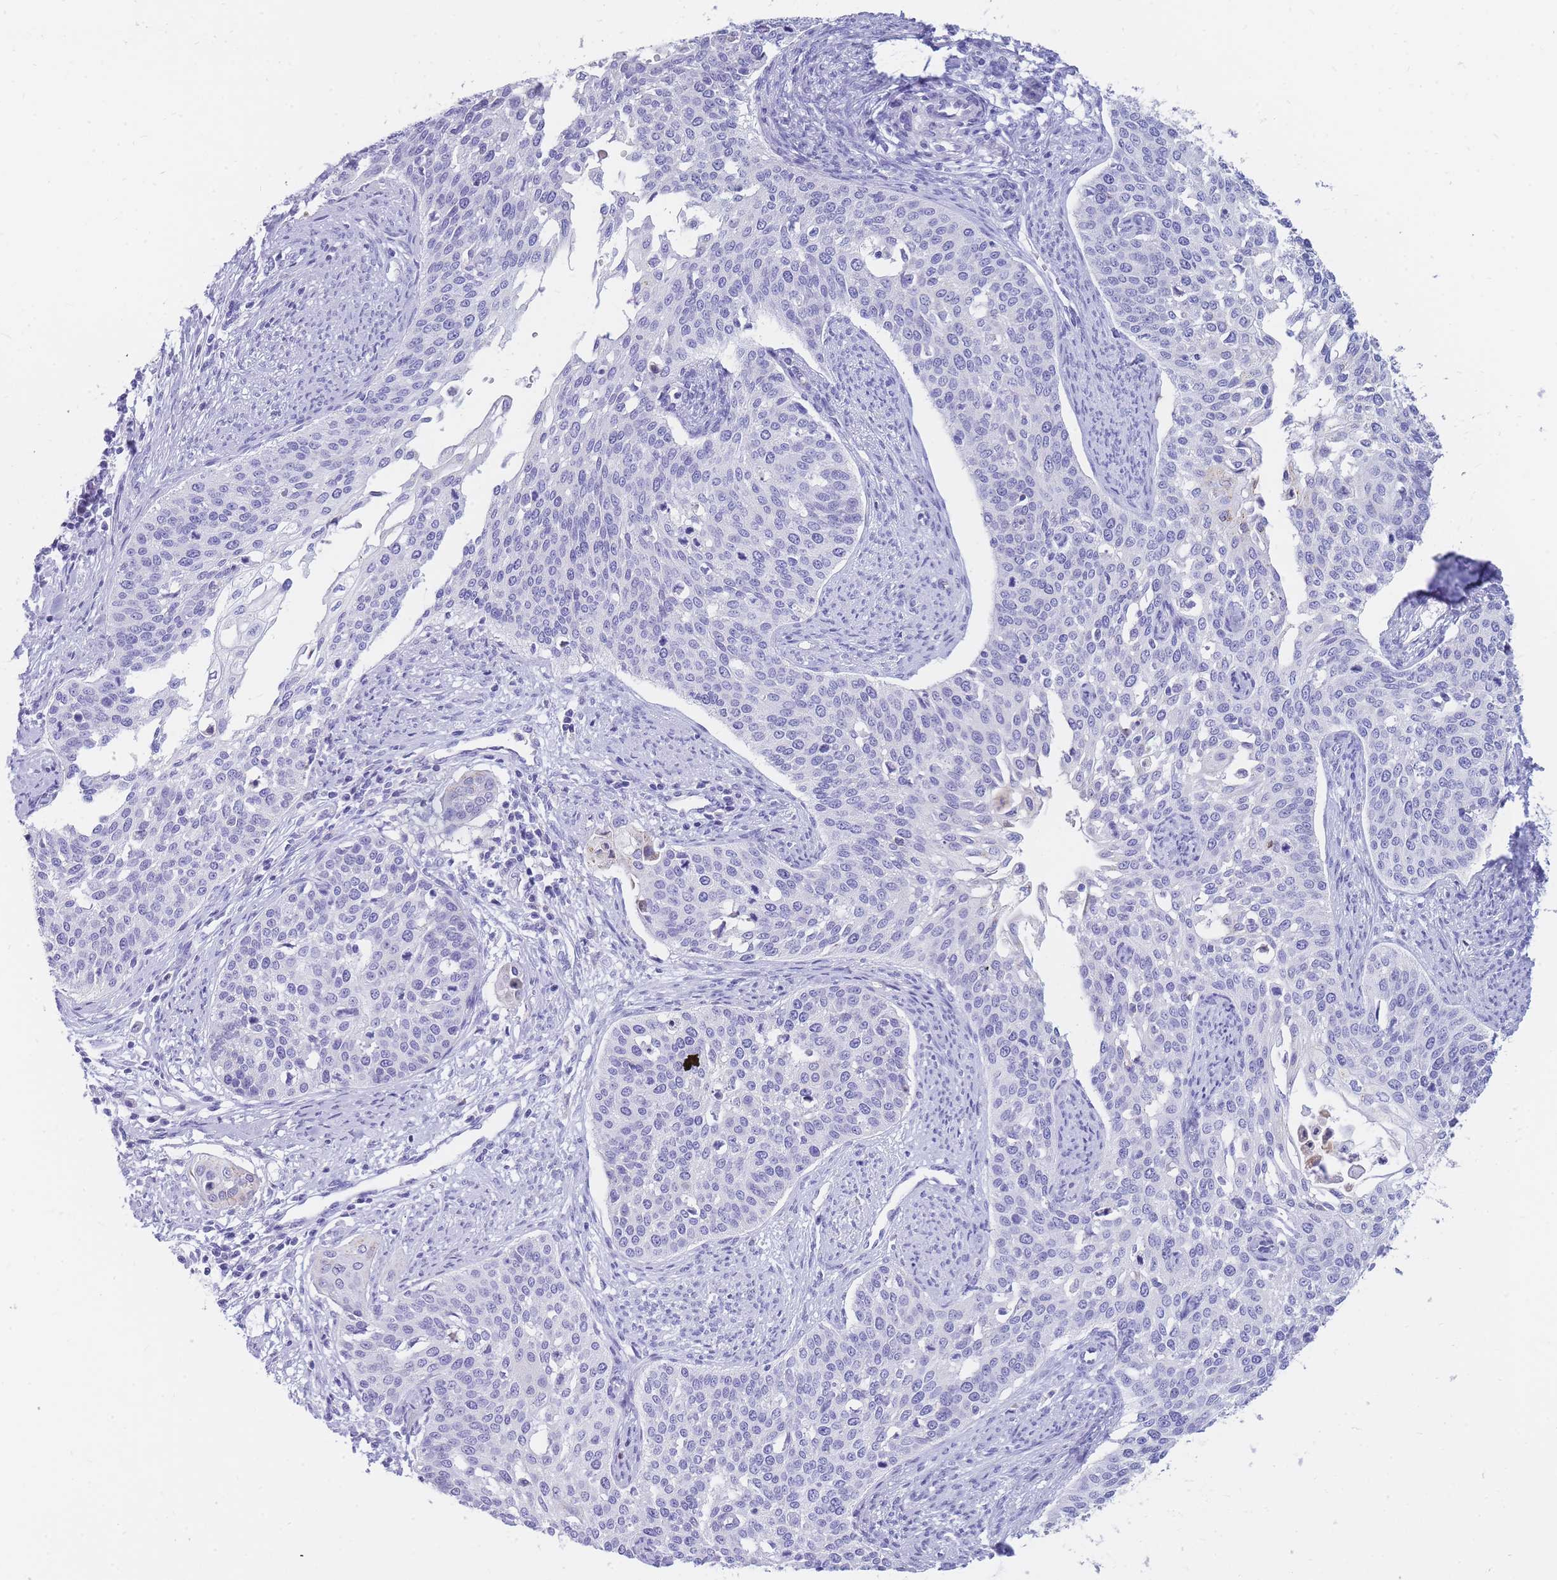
{"staining": {"intensity": "negative", "quantity": "none", "location": "none"}, "tissue": "cervical cancer", "cell_type": "Tumor cells", "image_type": "cancer", "snomed": [{"axis": "morphology", "description": "Squamous cell carcinoma, NOS"}, {"axis": "topography", "description": "Cervix"}], "caption": "Cervical squamous cell carcinoma stained for a protein using immunohistochemistry (IHC) demonstrates no staining tumor cells.", "gene": "NKX1-2", "patient": {"sex": "female", "age": 44}}